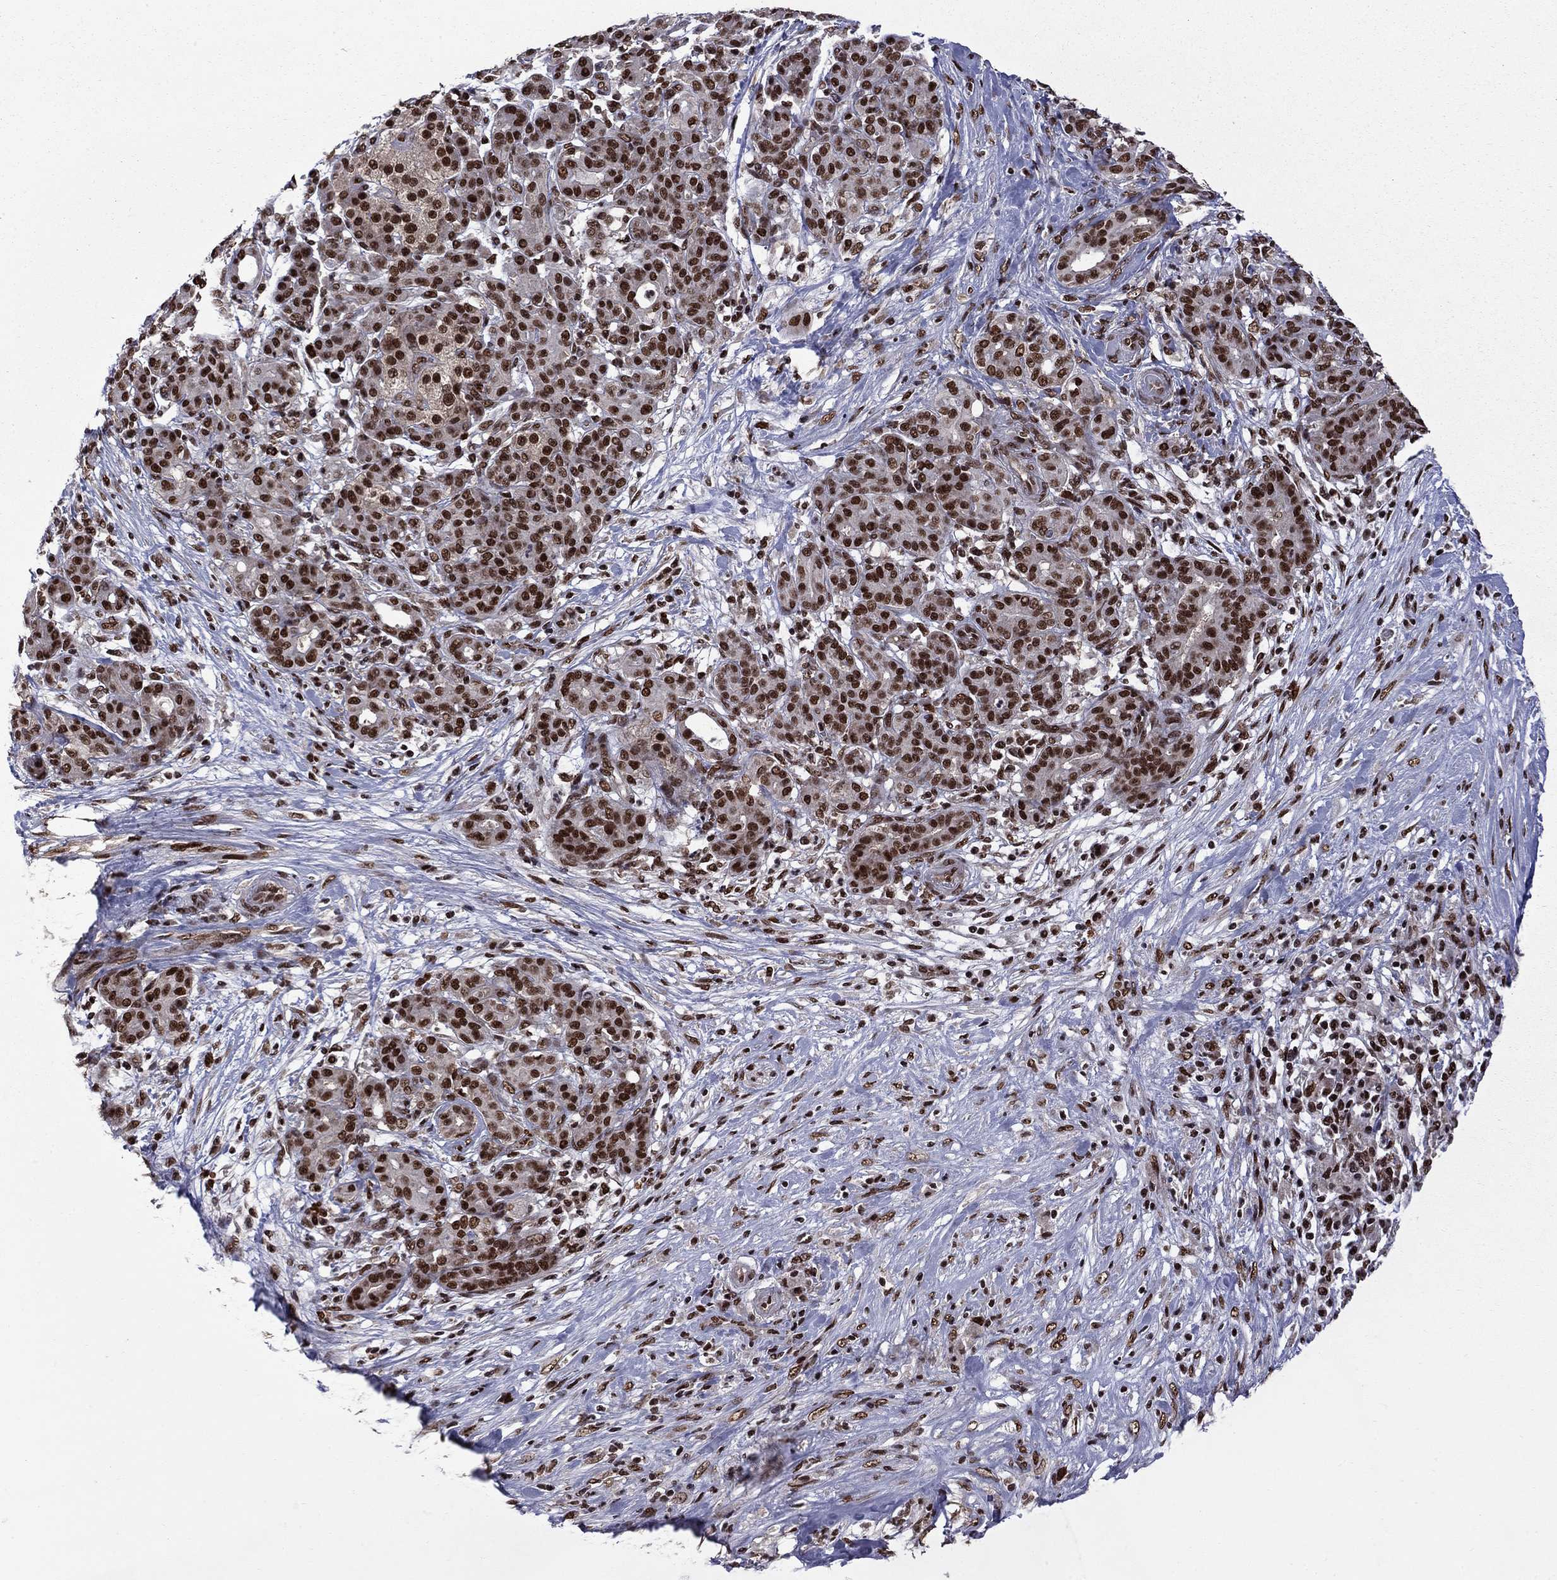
{"staining": {"intensity": "strong", "quantity": ">75%", "location": "nuclear"}, "tissue": "pancreatic cancer", "cell_type": "Tumor cells", "image_type": "cancer", "snomed": [{"axis": "morphology", "description": "Adenocarcinoma, NOS"}, {"axis": "topography", "description": "Pancreas"}], "caption": "Immunohistochemistry micrograph of neoplastic tissue: human pancreatic adenocarcinoma stained using immunohistochemistry exhibits high levels of strong protein expression localized specifically in the nuclear of tumor cells, appearing as a nuclear brown color.", "gene": "MED25", "patient": {"sex": "male", "age": 44}}